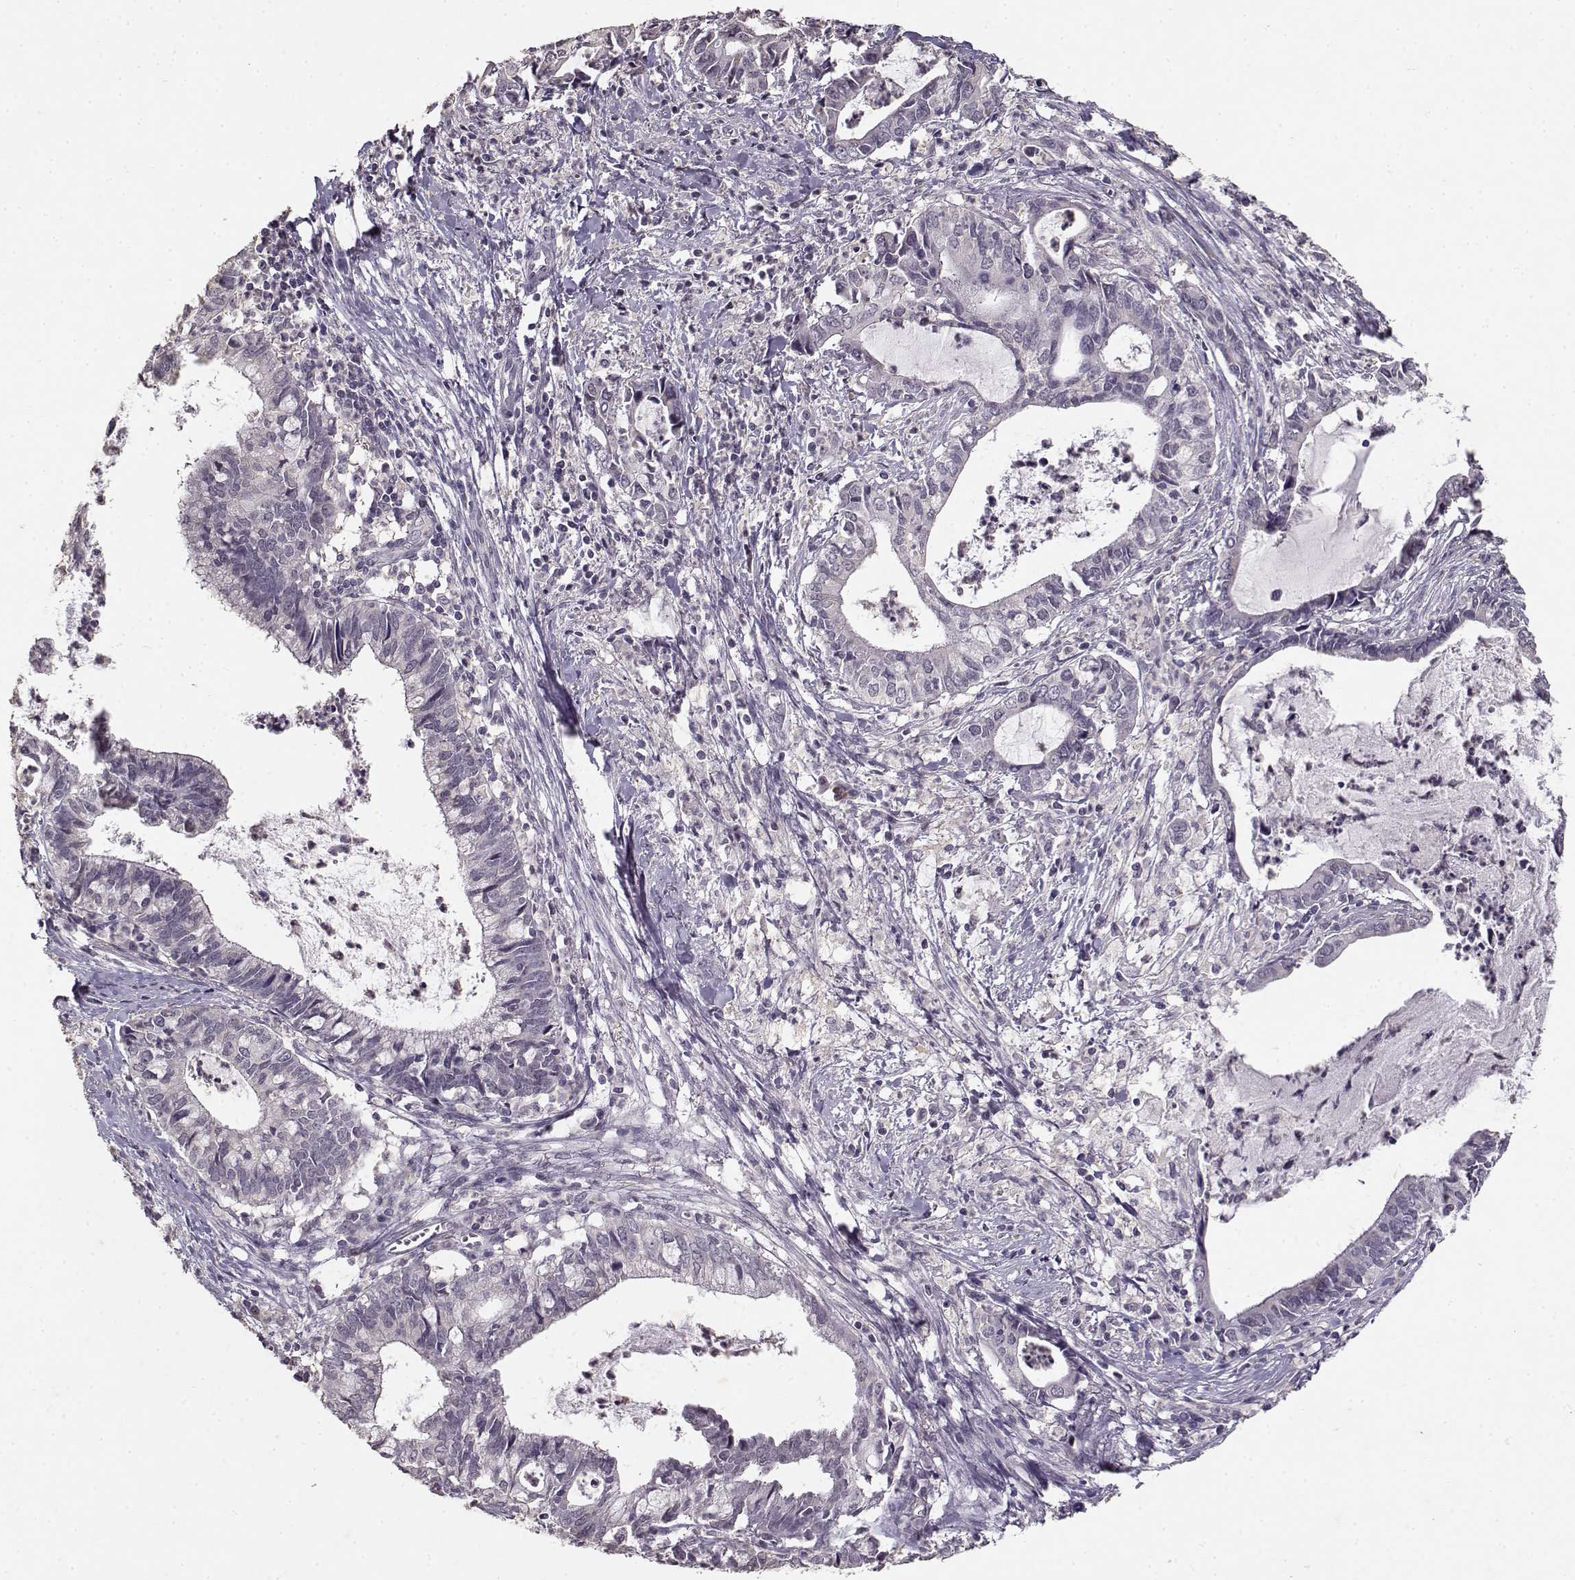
{"staining": {"intensity": "negative", "quantity": "none", "location": "none"}, "tissue": "cervical cancer", "cell_type": "Tumor cells", "image_type": "cancer", "snomed": [{"axis": "morphology", "description": "Adenocarcinoma, NOS"}, {"axis": "topography", "description": "Cervix"}], "caption": "IHC image of neoplastic tissue: cervical adenocarcinoma stained with DAB exhibits no significant protein positivity in tumor cells. (Brightfield microscopy of DAB (3,3'-diaminobenzidine) immunohistochemistry (IHC) at high magnification).", "gene": "UROC1", "patient": {"sex": "female", "age": 42}}